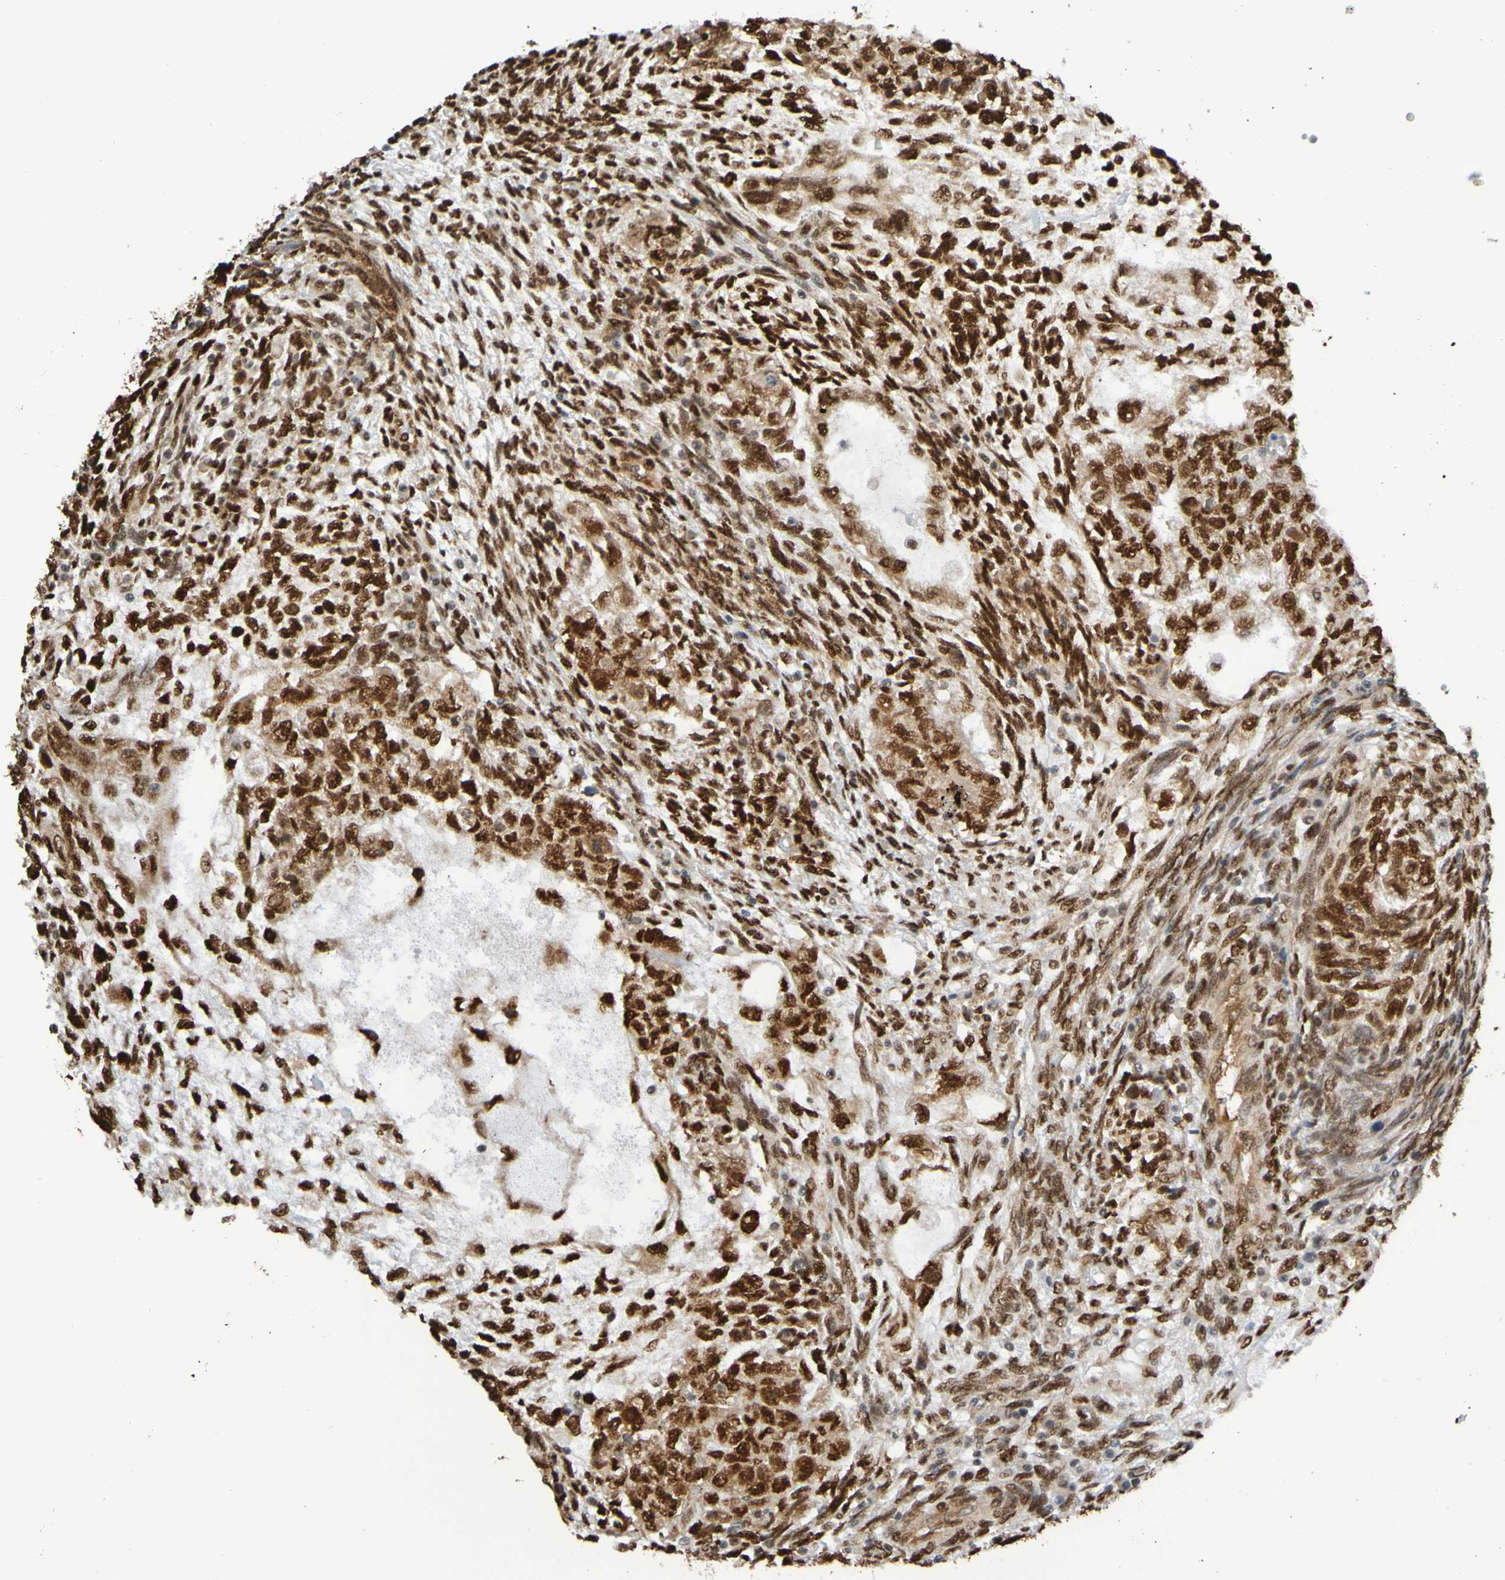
{"staining": {"intensity": "strong", "quantity": ">75%", "location": "nuclear"}, "tissue": "testis cancer", "cell_type": "Tumor cells", "image_type": "cancer", "snomed": [{"axis": "morphology", "description": "Normal tissue, NOS"}, {"axis": "morphology", "description": "Carcinoma, Embryonal, NOS"}, {"axis": "topography", "description": "Testis"}], "caption": "Strong nuclear positivity for a protein is seen in about >75% of tumor cells of testis cancer (embryonal carcinoma) using immunohistochemistry (IHC).", "gene": "HDAC2", "patient": {"sex": "male", "age": 36}}